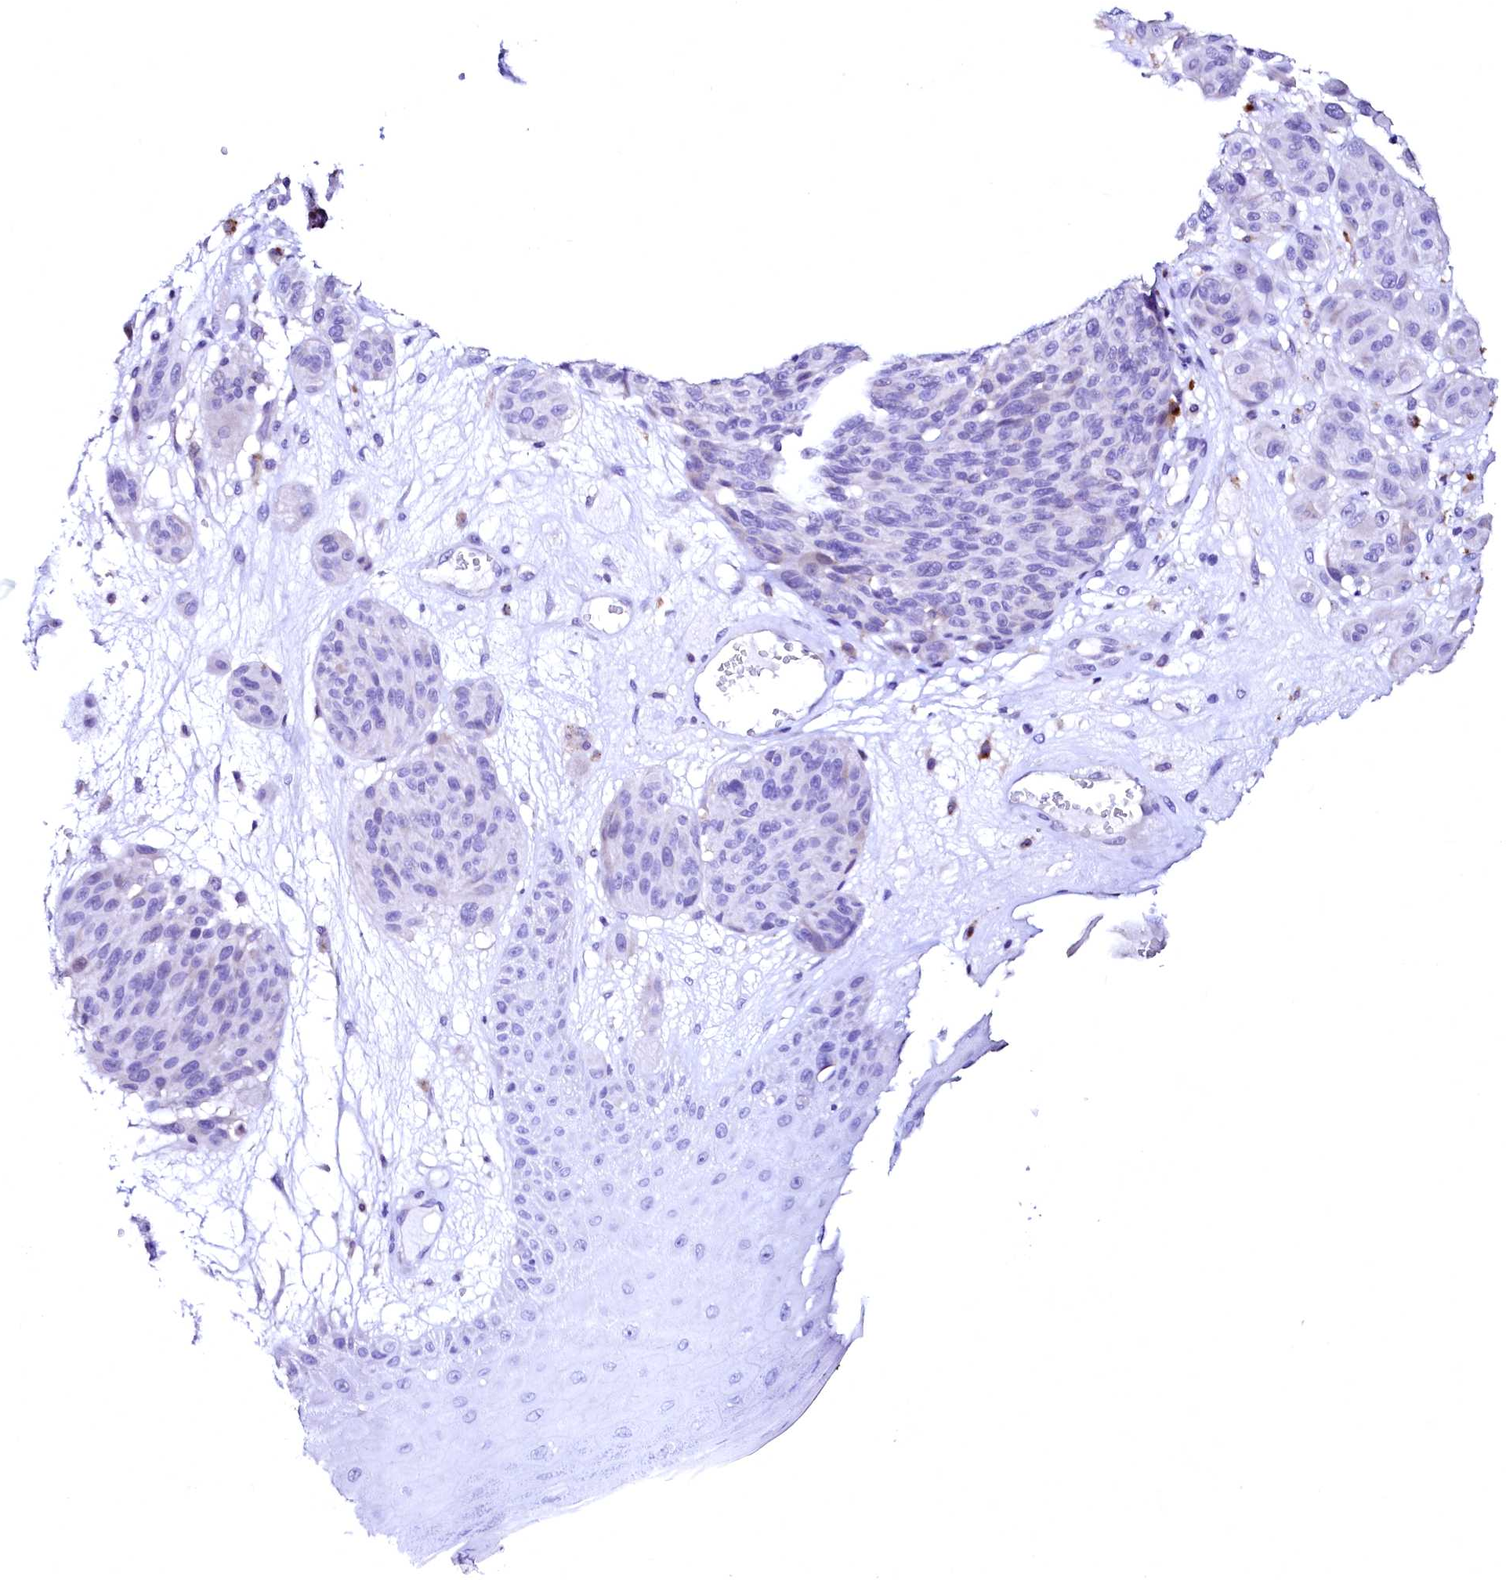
{"staining": {"intensity": "negative", "quantity": "none", "location": "none"}, "tissue": "melanoma", "cell_type": "Tumor cells", "image_type": "cancer", "snomed": [{"axis": "morphology", "description": "Malignant melanoma, NOS"}, {"axis": "topography", "description": "Skin"}], "caption": "Malignant melanoma stained for a protein using IHC reveals no positivity tumor cells.", "gene": "NALF1", "patient": {"sex": "male", "age": 83}}